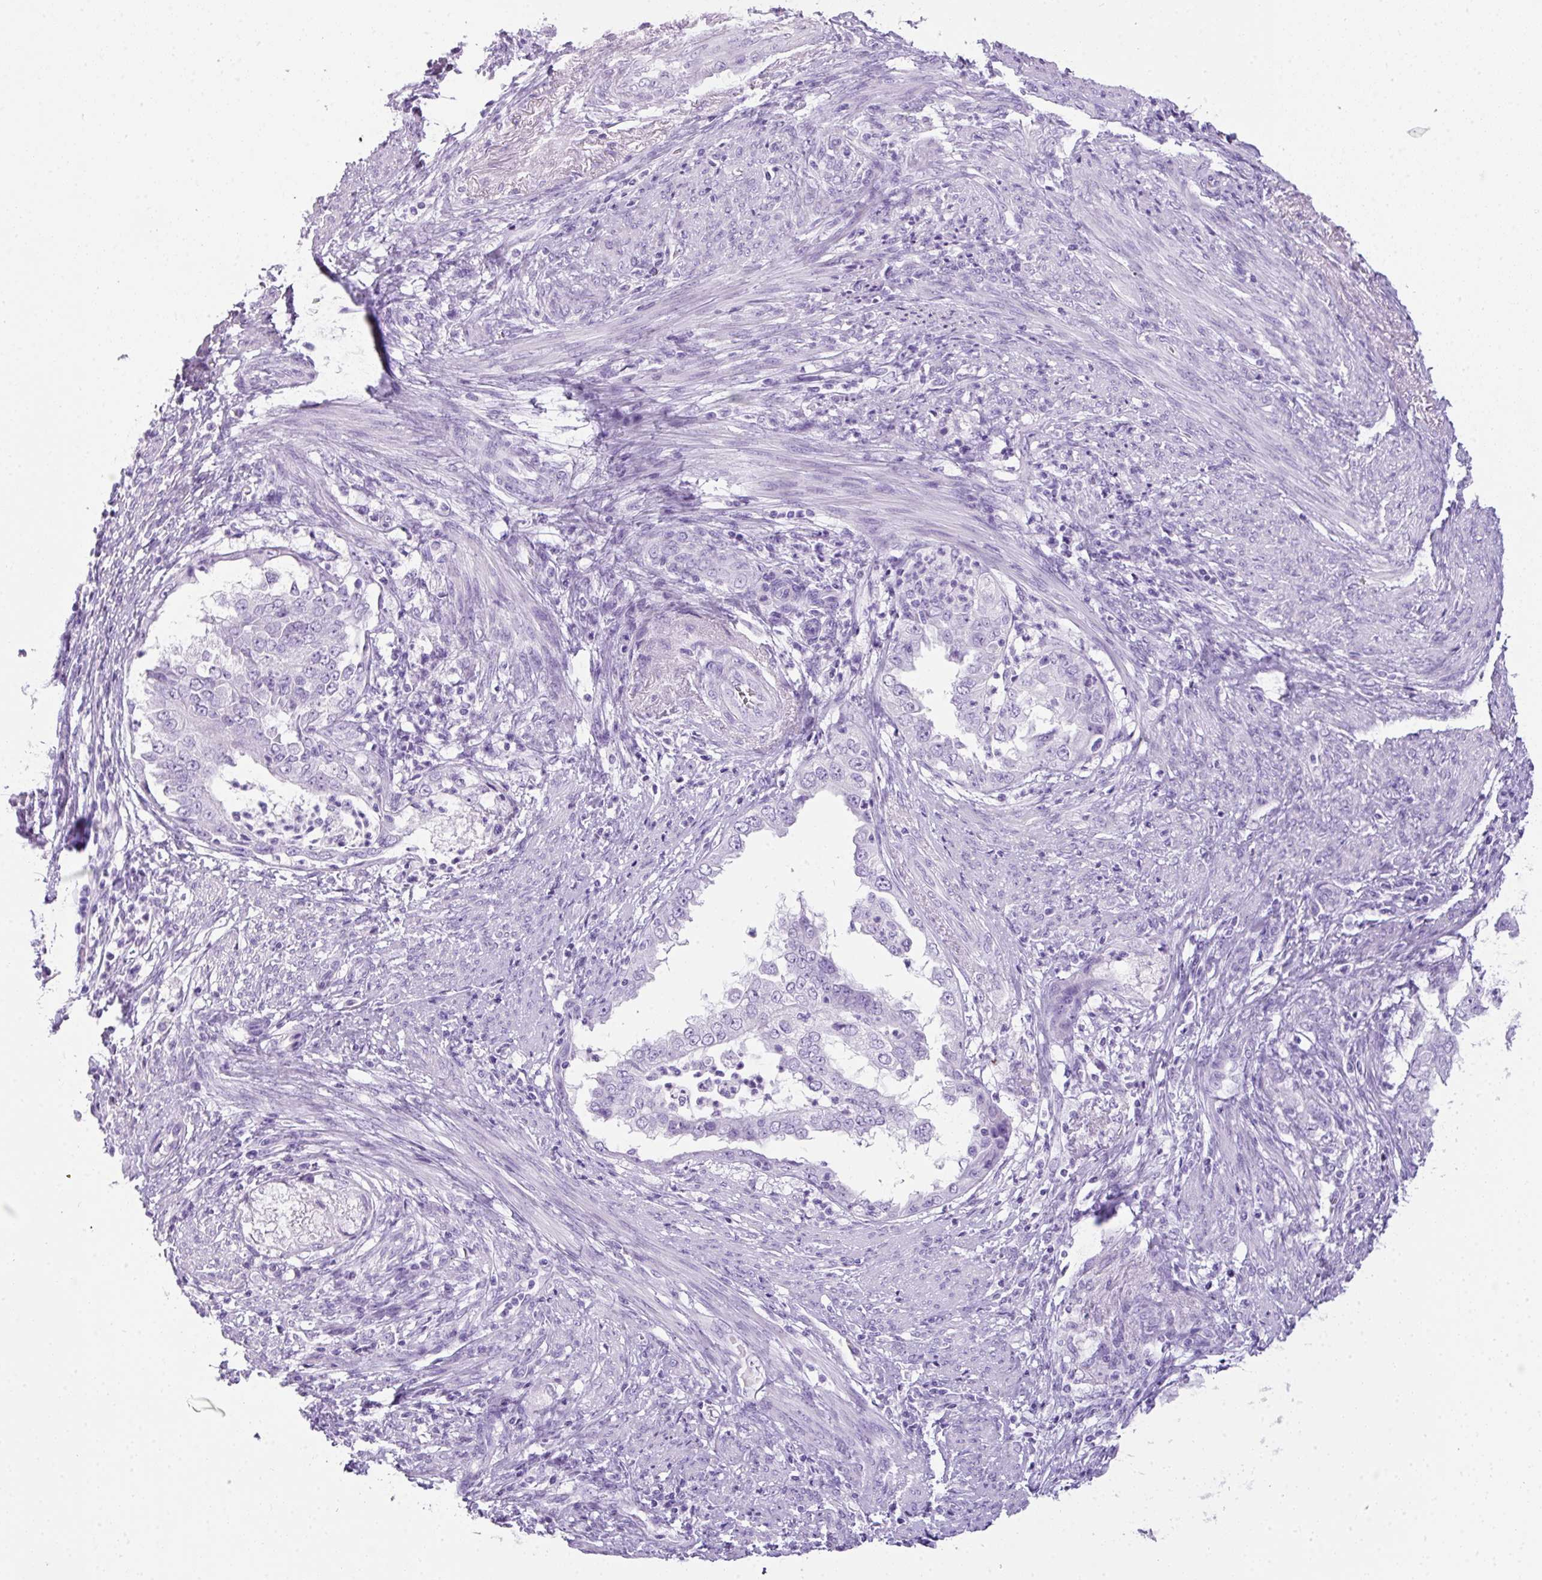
{"staining": {"intensity": "negative", "quantity": "none", "location": "none"}, "tissue": "endometrial cancer", "cell_type": "Tumor cells", "image_type": "cancer", "snomed": [{"axis": "morphology", "description": "Adenocarcinoma, NOS"}, {"axis": "topography", "description": "Endometrium"}], "caption": "High magnification brightfield microscopy of adenocarcinoma (endometrial) stained with DAB (3,3'-diaminobenzidine) (brown) and counterstained with hematoxylin (blue): tumor cells show no significant staining.", "gene": "TNP1", "patient": {"sex": "female", "age": 85}}